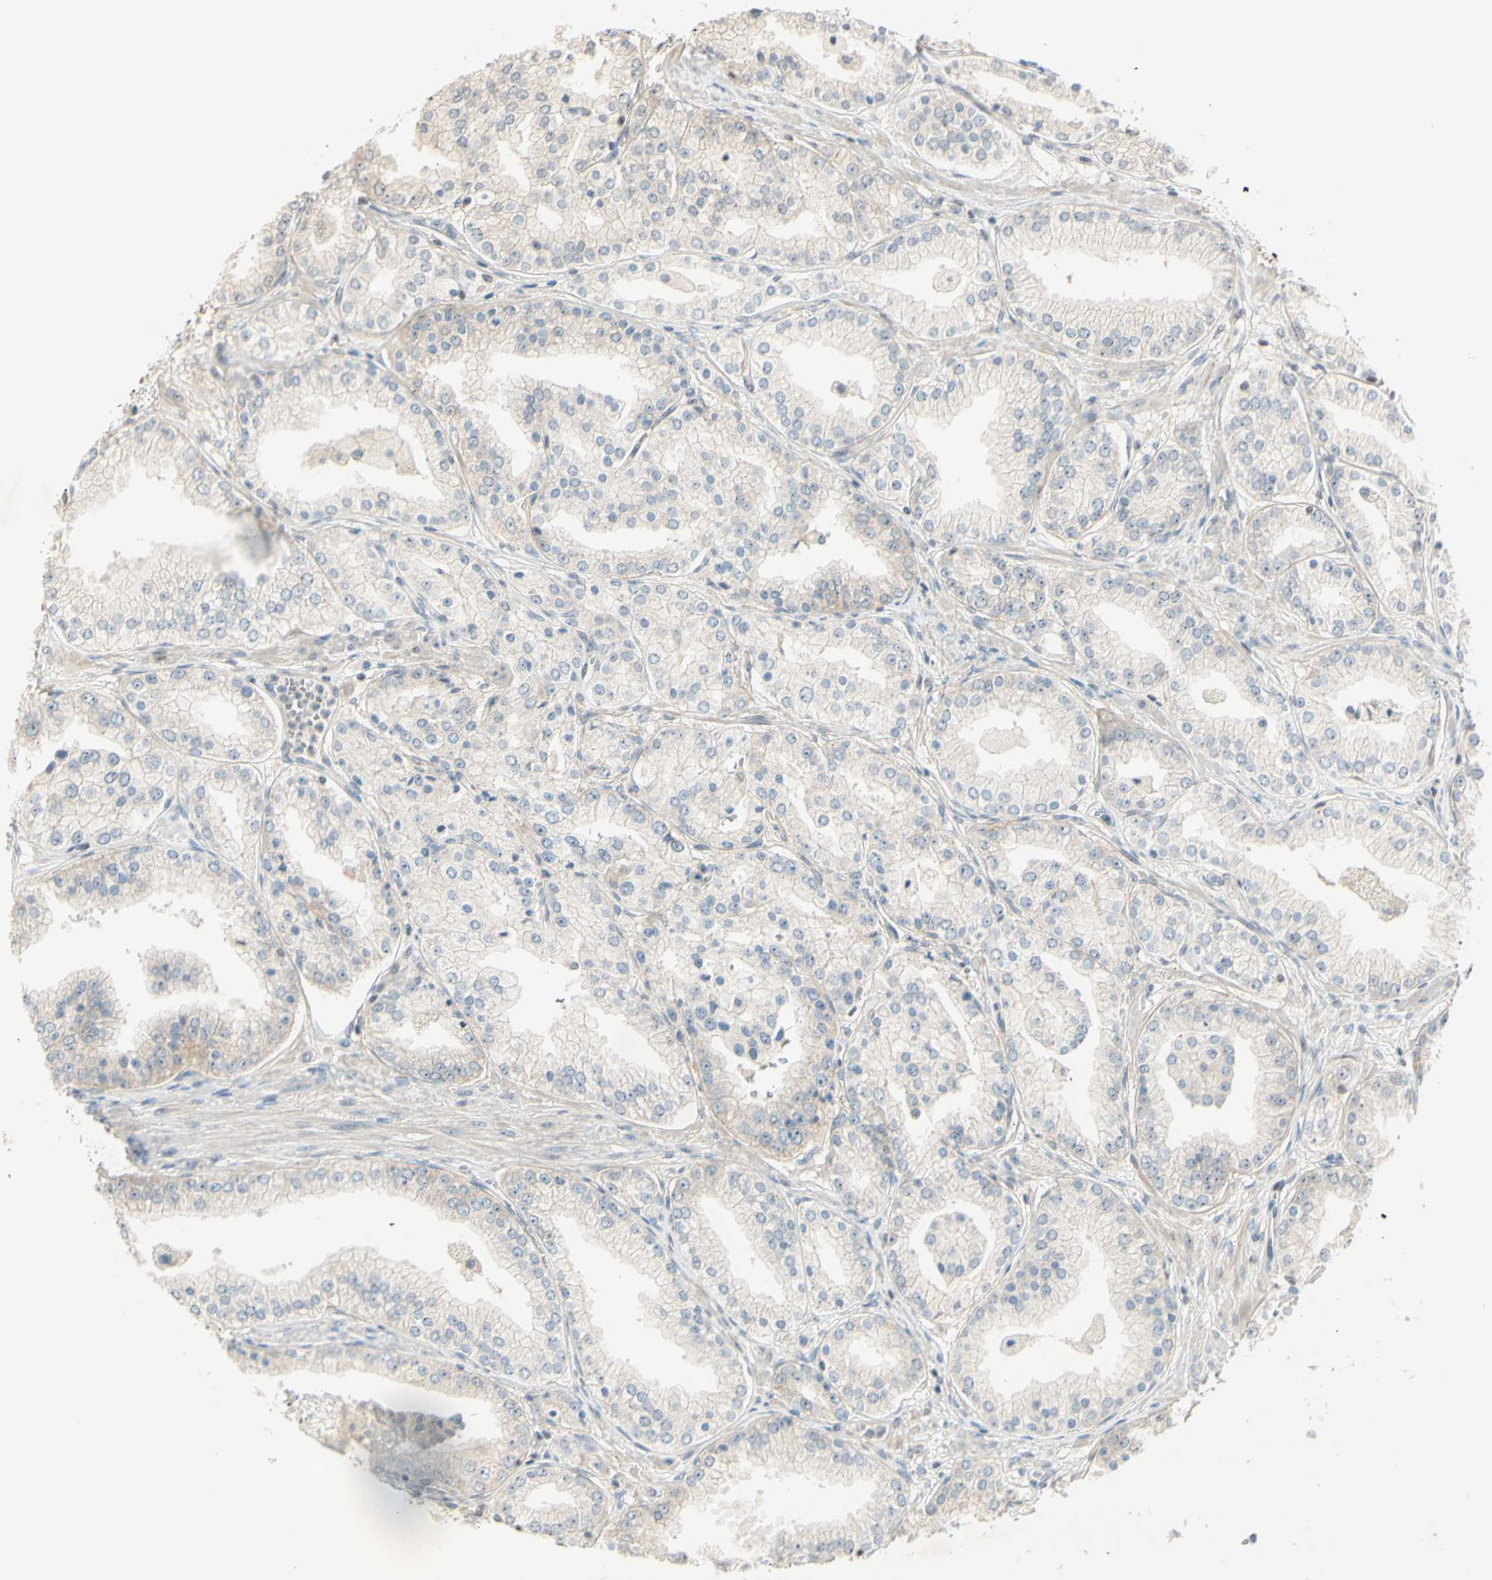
{"staining": {"intensity": "negative", "quantity": "none", "location": "none"}, "tissue": "prostate cancer", "cell_type": "Tumor cells", "image_type": "cancer", "snomed": [{"axis": "morphology", "description": "Adenocarcinoma, High grade"}, {"axis": "topography", "description": "Prostate"}], "caption": "This is an immunohistochemistry image of adenocarcinoma (high-grade) (prostate). There is no positivity in tumor cells.", "gene": "NFYA", "patient": {"sex": "male", "age": 61}}